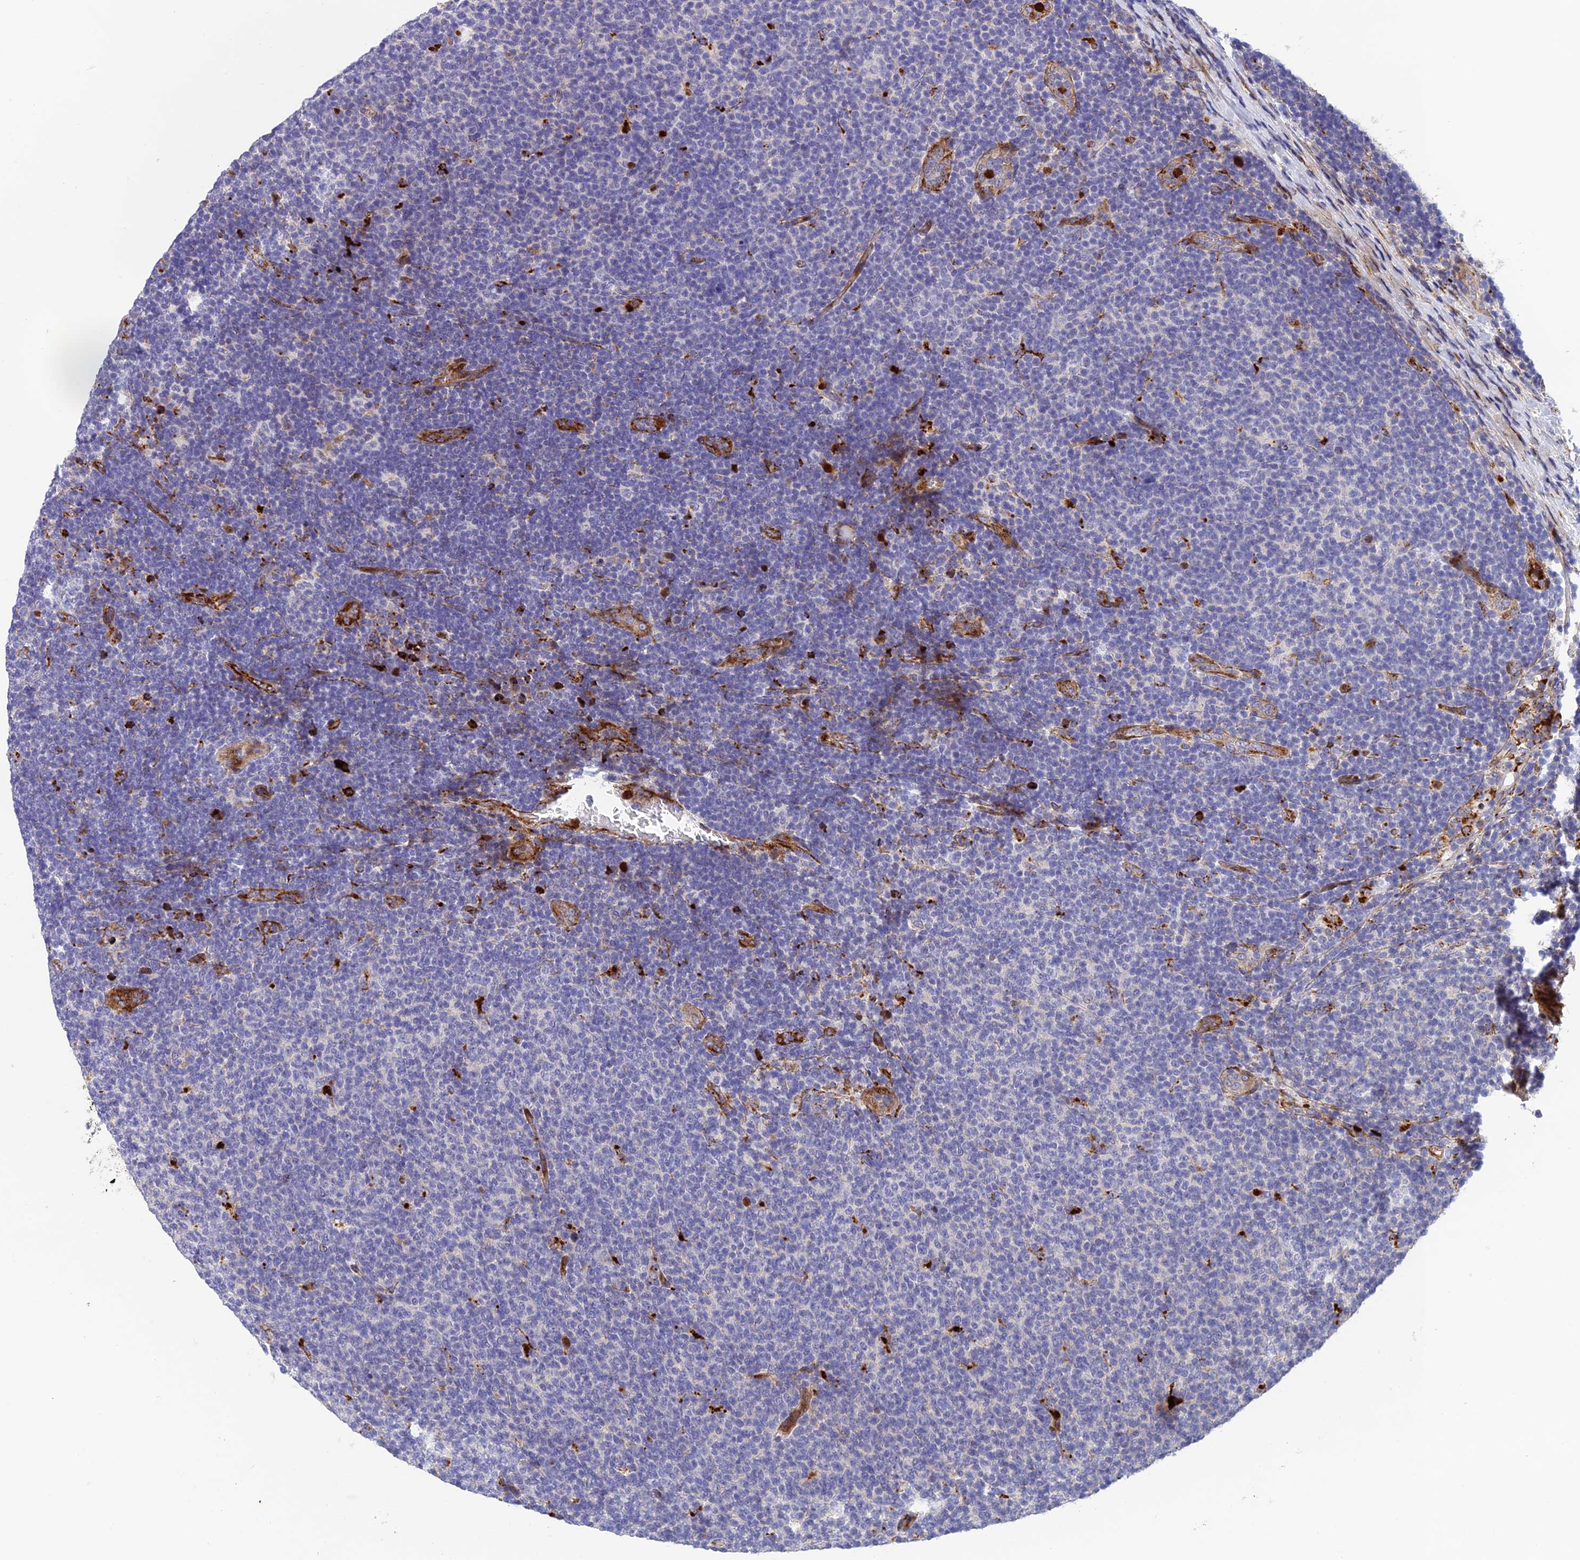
{"staining": {"intensity": "negative", "quantity": "none", "location": "none"}, "tissue": "lymphoma", "cell_type": "Tumor cells", "image_type": "cancer", "snomed": [{"axis": "morphology", "description": "Malignant lymphoma, non-Hodgkin's type, Low grade"}, {"axis": "topography", "description": "Lymph node"}], "caption": "Immunohistochemistry (IHC) of malignant lymphoma, non-Hodgkin's type (low-grade) reveals no expression in tumor cells.", "gene": "CPSF4L", "patient": {"sex": "male", "age": 66}}